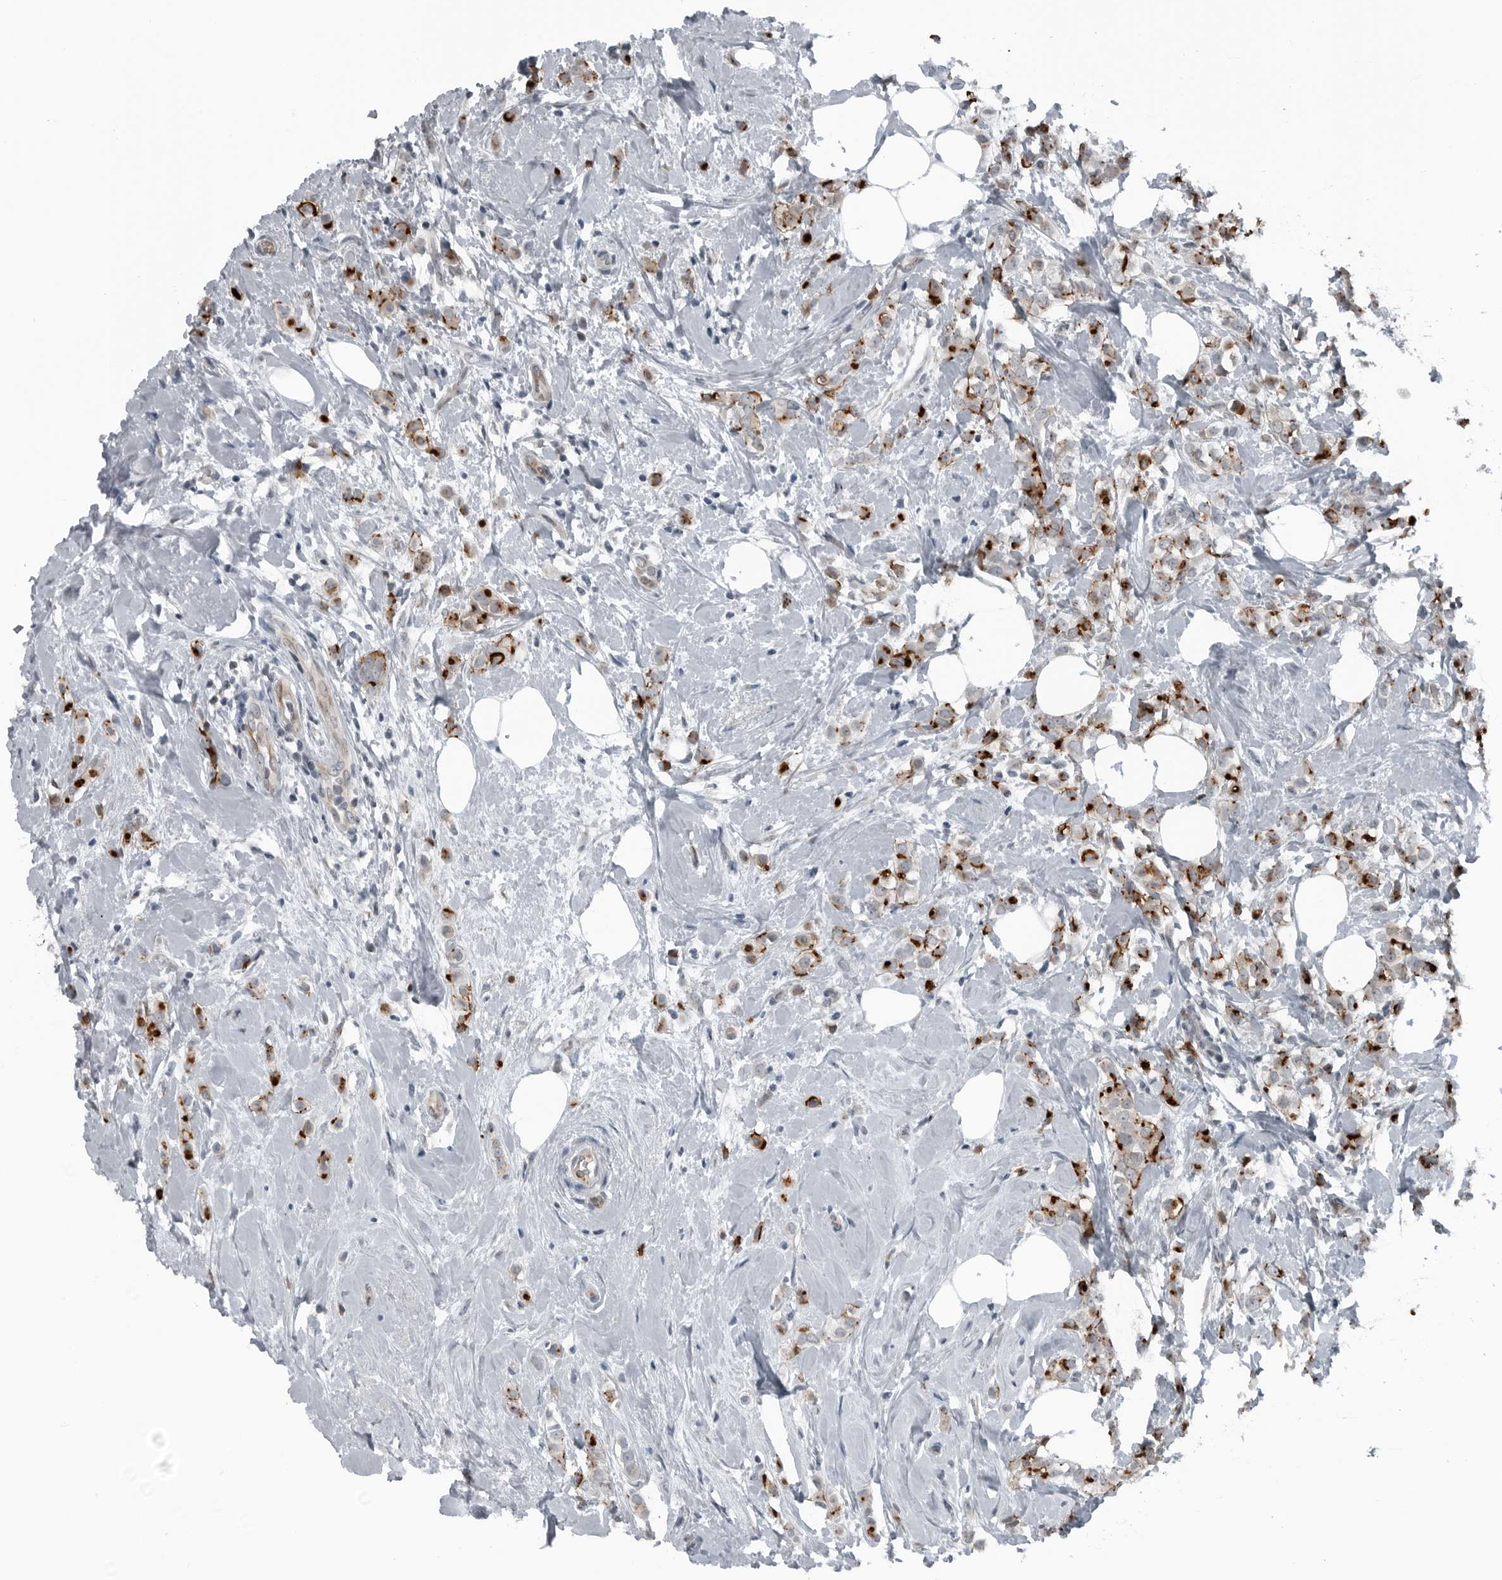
{"staining": {"intensity": "strong", "quantity": ">75%", "location": "cytoplasmic/membranous"}, "tissue": "breast cancer", "cell_type": "Tumor cells", "image_type": "cancer", "snomed": [{"axis": "morphology", "description": "Lobular carcinoma"}, {"axis": "topography", "description": "Breast"}], "caption": "An immunohistochemistry image of tumor tissue is shown. Protein staining in brown highlights strong cytoplasmic/membranous positivity in lobular carcinoma (breast) within tumor cells.", "gene": "GAK", "patient": {"sex": "female", "age": 47}}